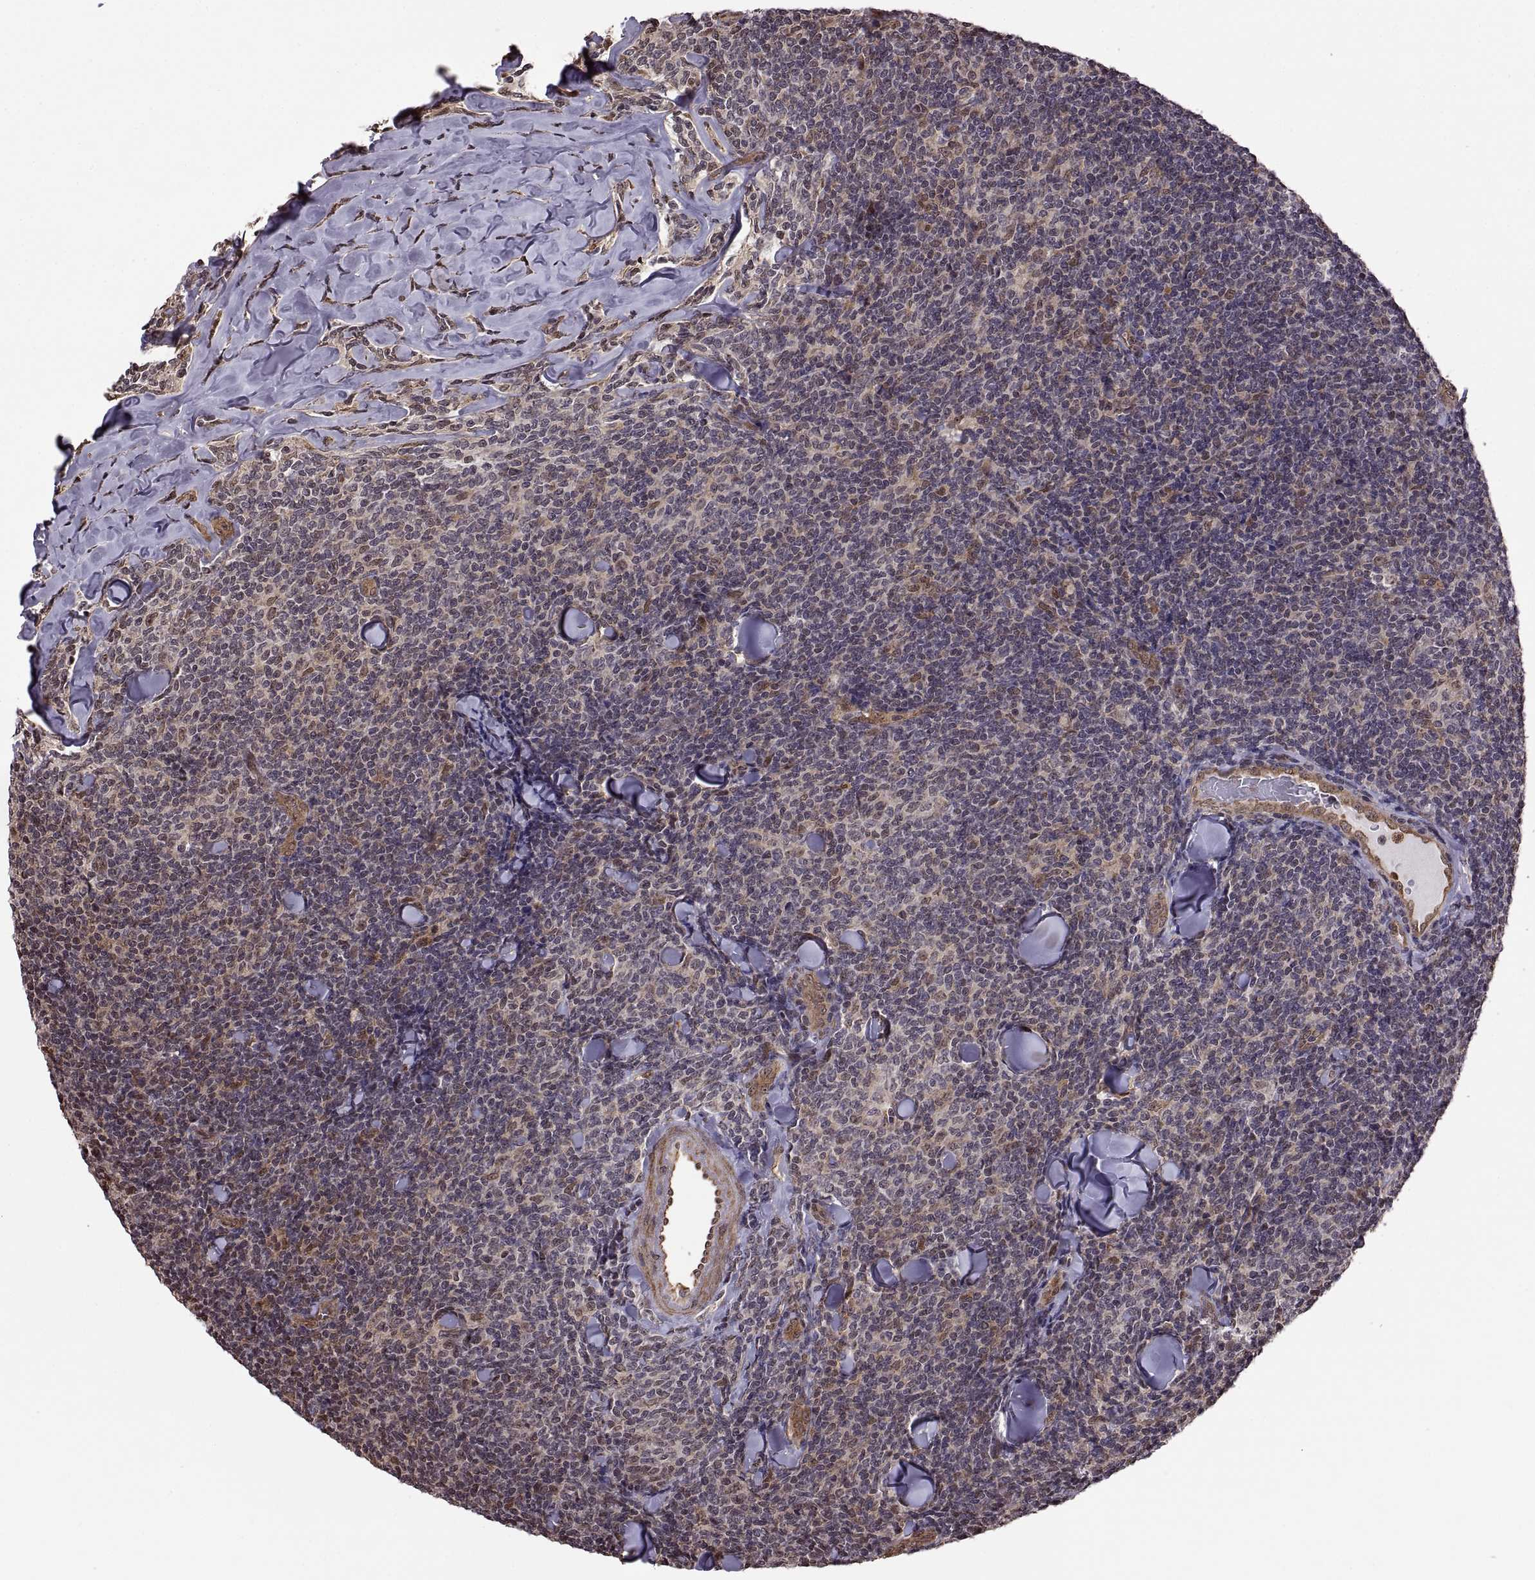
{"staining": {"intensity": "negative", "quantity": "none", "location": "none"}, "tissue": "lymphoma", "cell_type": "Tumor cells", "image_type": "cancer", "snomed": [{"axis": "morphology", "description": "Malignant lymphoma, non-Hodgkin's type, Low grade"}, {"axis": "topography", "description": "Lymph node"}], "caption": "Immunohistochemical staining of lymphoma shows no significant expression in tumor cells. (DAB (3,3'-diaminobenzidine) IHC visualized using brightfield microscopy, high magnification).", "gene": "ARRB1", "patient": {"sex": "female", "age": 56}}